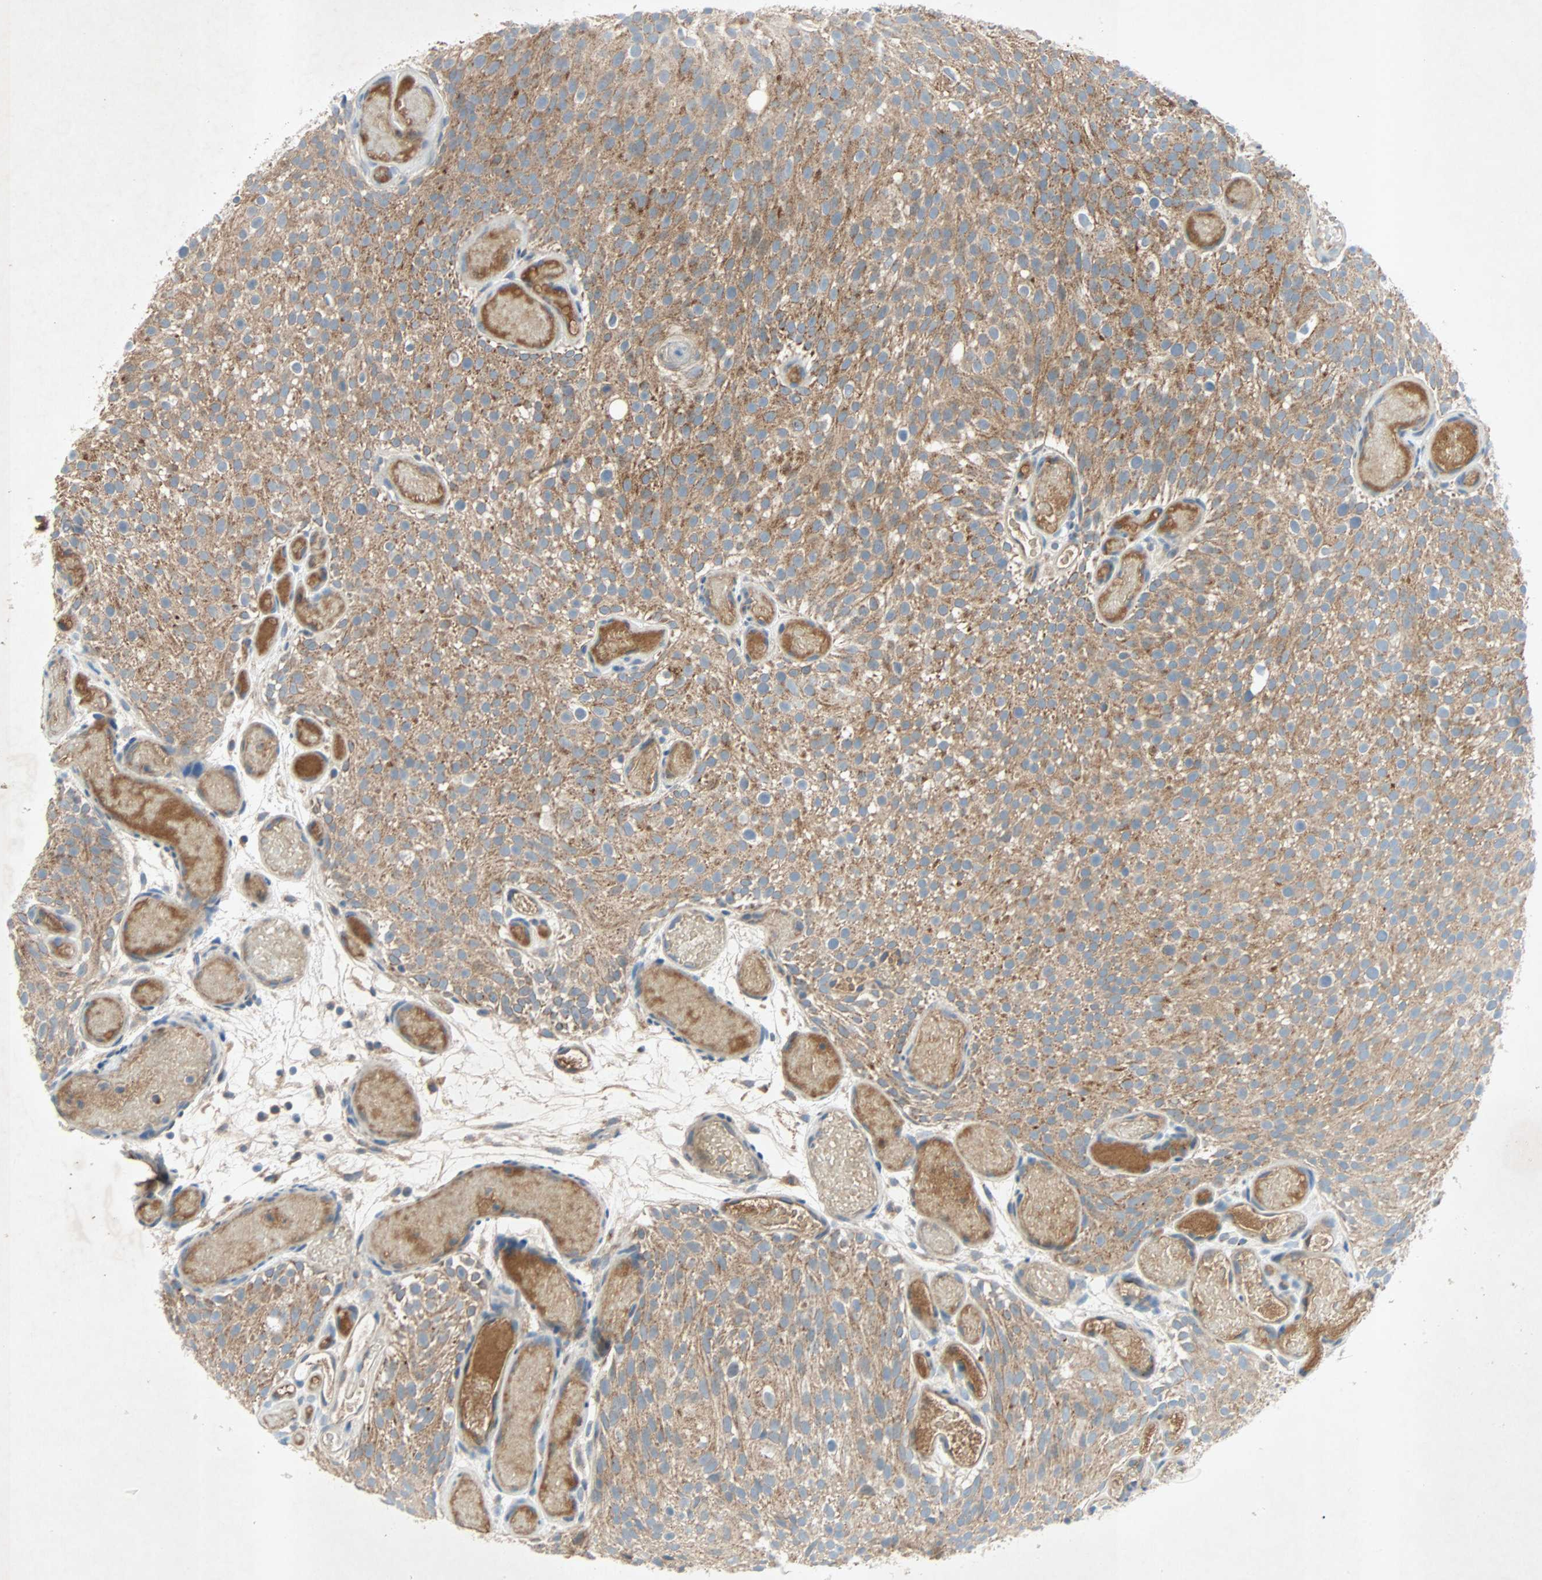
{"staining": {"intensity": "moderate", "quantity": ">75%", "location": "cytoplasmic/membranous"}, "tissue": "urothelial cancer", "cell_type": "Tumor cells", "image_type": "cancer", "snomed": [{"axis": "morphology", "description": "Urothelial carcinoma, Low grade"}, {"axis": "topography", "description": "Urinary bladder"}], "caption": "Immunohistochemistry (IHC) of human low-grade urothelial carcinoma reveals medium levels of moderate cytoplasmic/membranous positivity in approximately >75% of tumor cells. The staining is performed using DAB (3,3'-diaminobenzidine) brown chromogen to label protein expression. The nuclei are counter-stained blue using hematoxylin.", "gene": "XYLT1", "patient": {"sex": "male", "age": 78}}